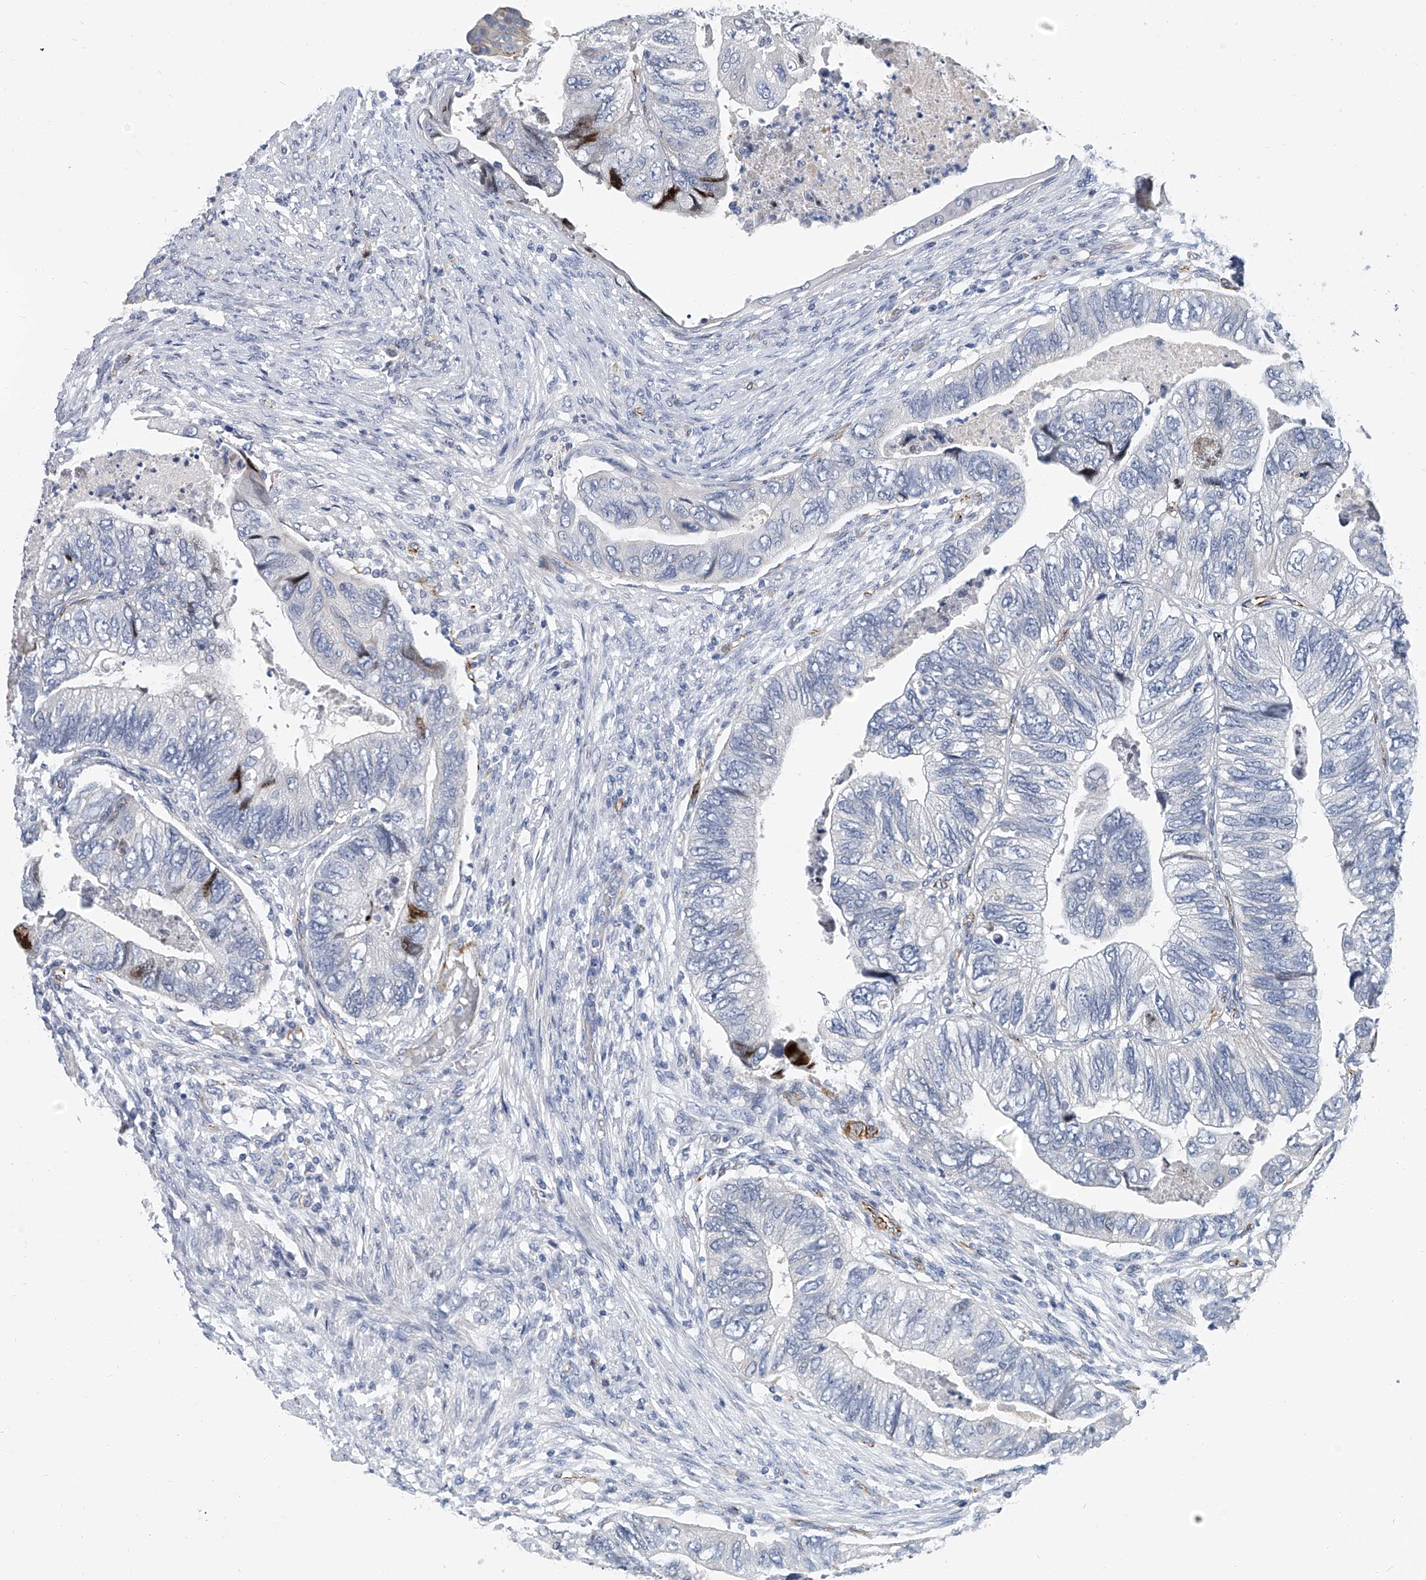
{"staining": {"intensity": "negative", "quantity": "none", "location": "none"}, "tissue": "colorectal cancer", "cell_type": "Tumor cells", "image_type": "cancer", "snomed": [{"axis": "morphology", "description": "Adenocarcinoma, NOS"}, {"axis": "topography", "description": "Rectum"}], "caption": "High magnification brightfield microscopy of adenocarcinoma (colorectal) stained with DAB (brown) and counterstained with hematoxylin (blue): tumor cells show no significant staining.", "gene": "KIRREL1", "patient": {"sex": "male", "age": 63}}